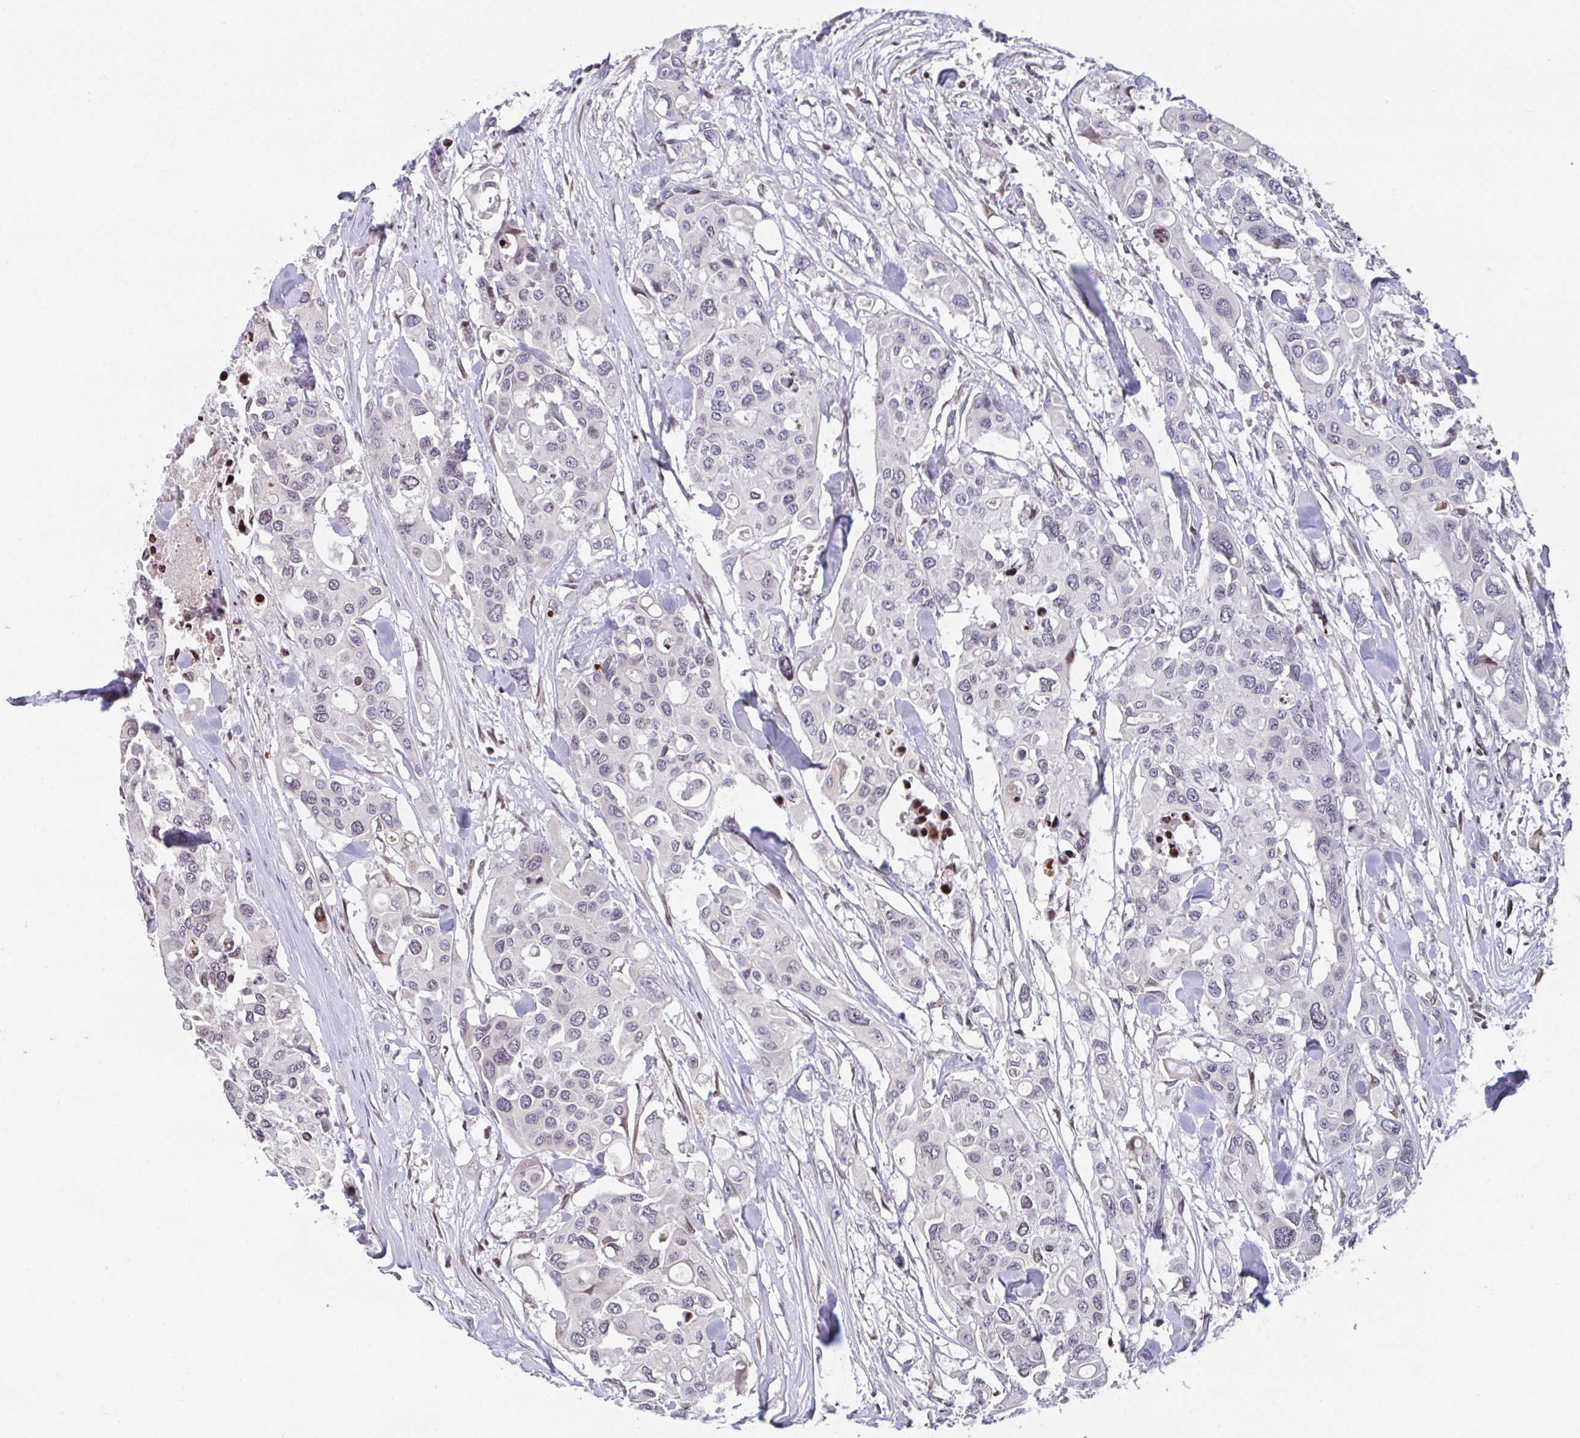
{"staining": {"intensity": "weak", "quantity": "<25%", "location": "nuclear"}, "tissue": "colorectal cancer", "cell_type": "Tumor cells", "image_type": "cancer", "snomed": [{"axis": "morphology", "description": "Adenocarcinoma, NOS"}, {"axis": "topography", "description": "Colon"}], "caption": "This is an IHC image of adenocarcinoma (colorectal). There is no staining in tumor cells.", "gene": "PCDHB8", "patient": {"sex": "male", "age": 77}}